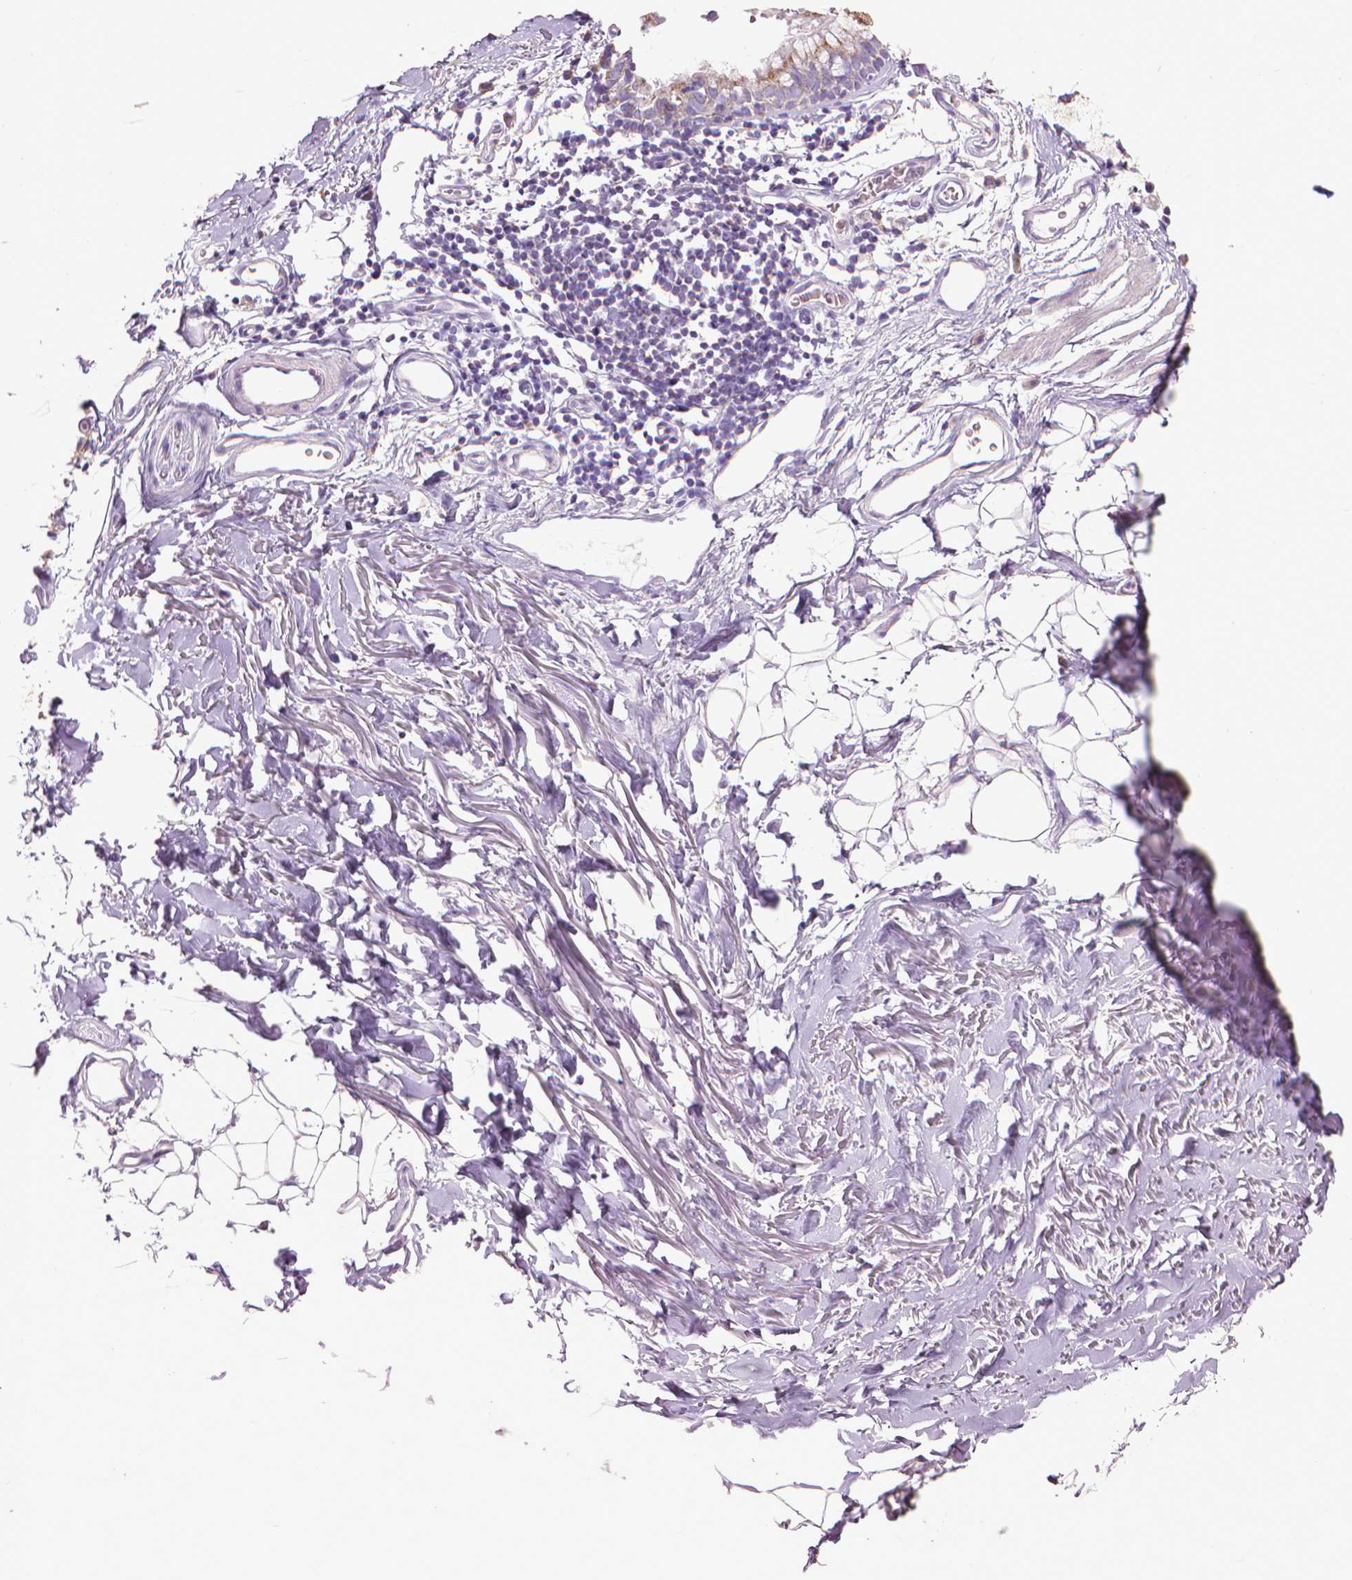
{"staining": {"intensity": "negative", "quantity": "none", "location": "none"}, "tissue": "adipose tissue", "cell_type": "Adipocytes", "image_type": "normal", "snomed": [{"axis": "morphology", "description": "Normal tissue, NOS"}, {"axis": "topography", "description": "Cartilage tissue"}, {"axis": "topography", "description": "Bronchus"}], "caption": "Immunohistochemical staining of benign human adipose tissue reveals no significant staining in adipocytes.", "gene": "VDAC1", "patient": {"sex": "female", "age": 79}}